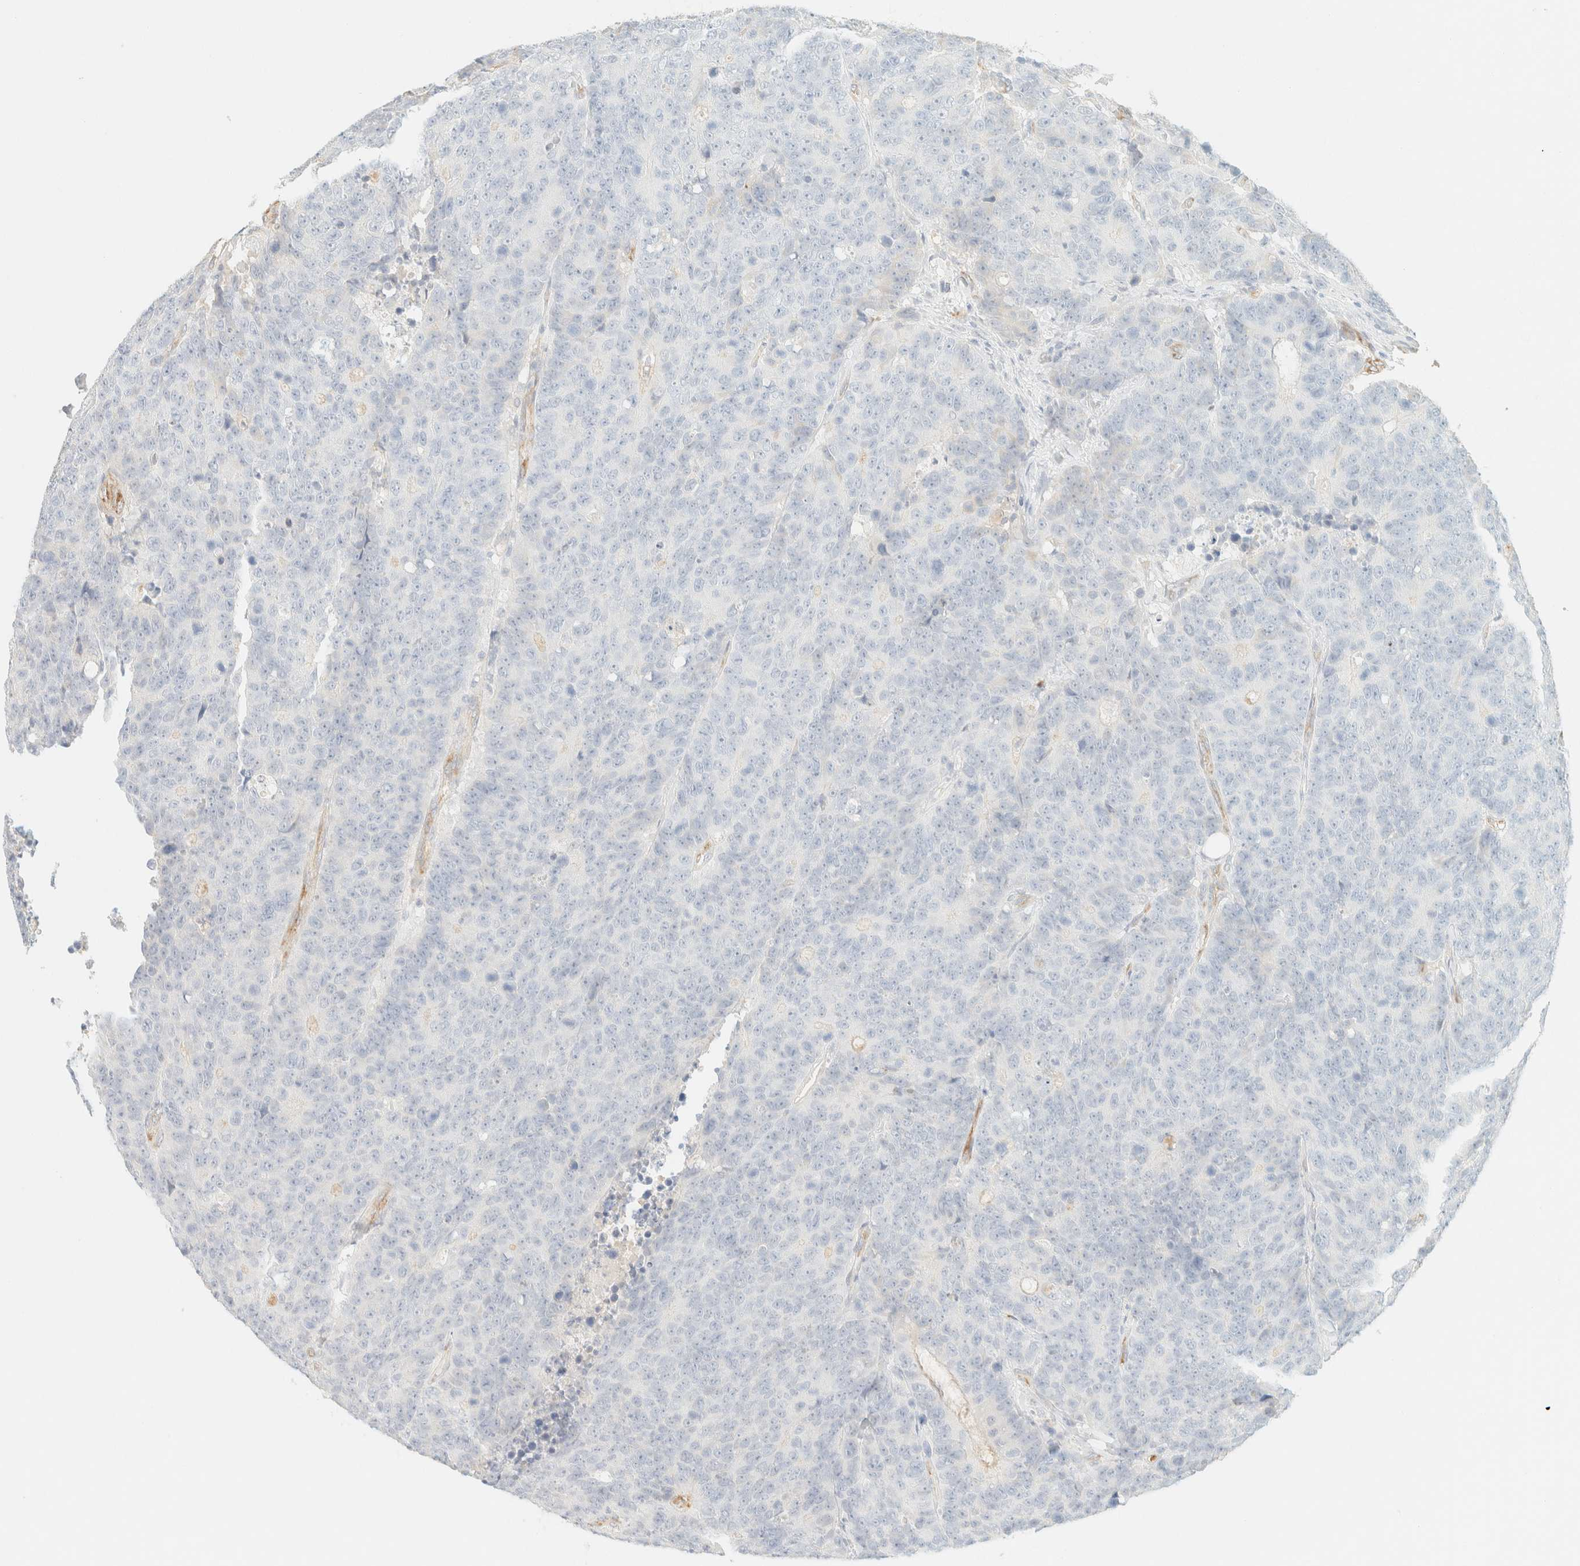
{"staining": {"intensity": "negative", "quantity": "none", "location": "none"}, "tissue": "colorectal cancer", "cell_type": "Tumor cells", "image_type": "cancer", "snomed": [{"axis": "morphology", "description": "Adenocarcinoma, NOS"}, {"axis": "topography", "description": "Colon"}], "caption": "There is no significant positivity in tumor cells of colorectal cancer (adenocarcinoma).", "gene": "SPARCL1", "patient": {"sex": "female", "age": 86}}